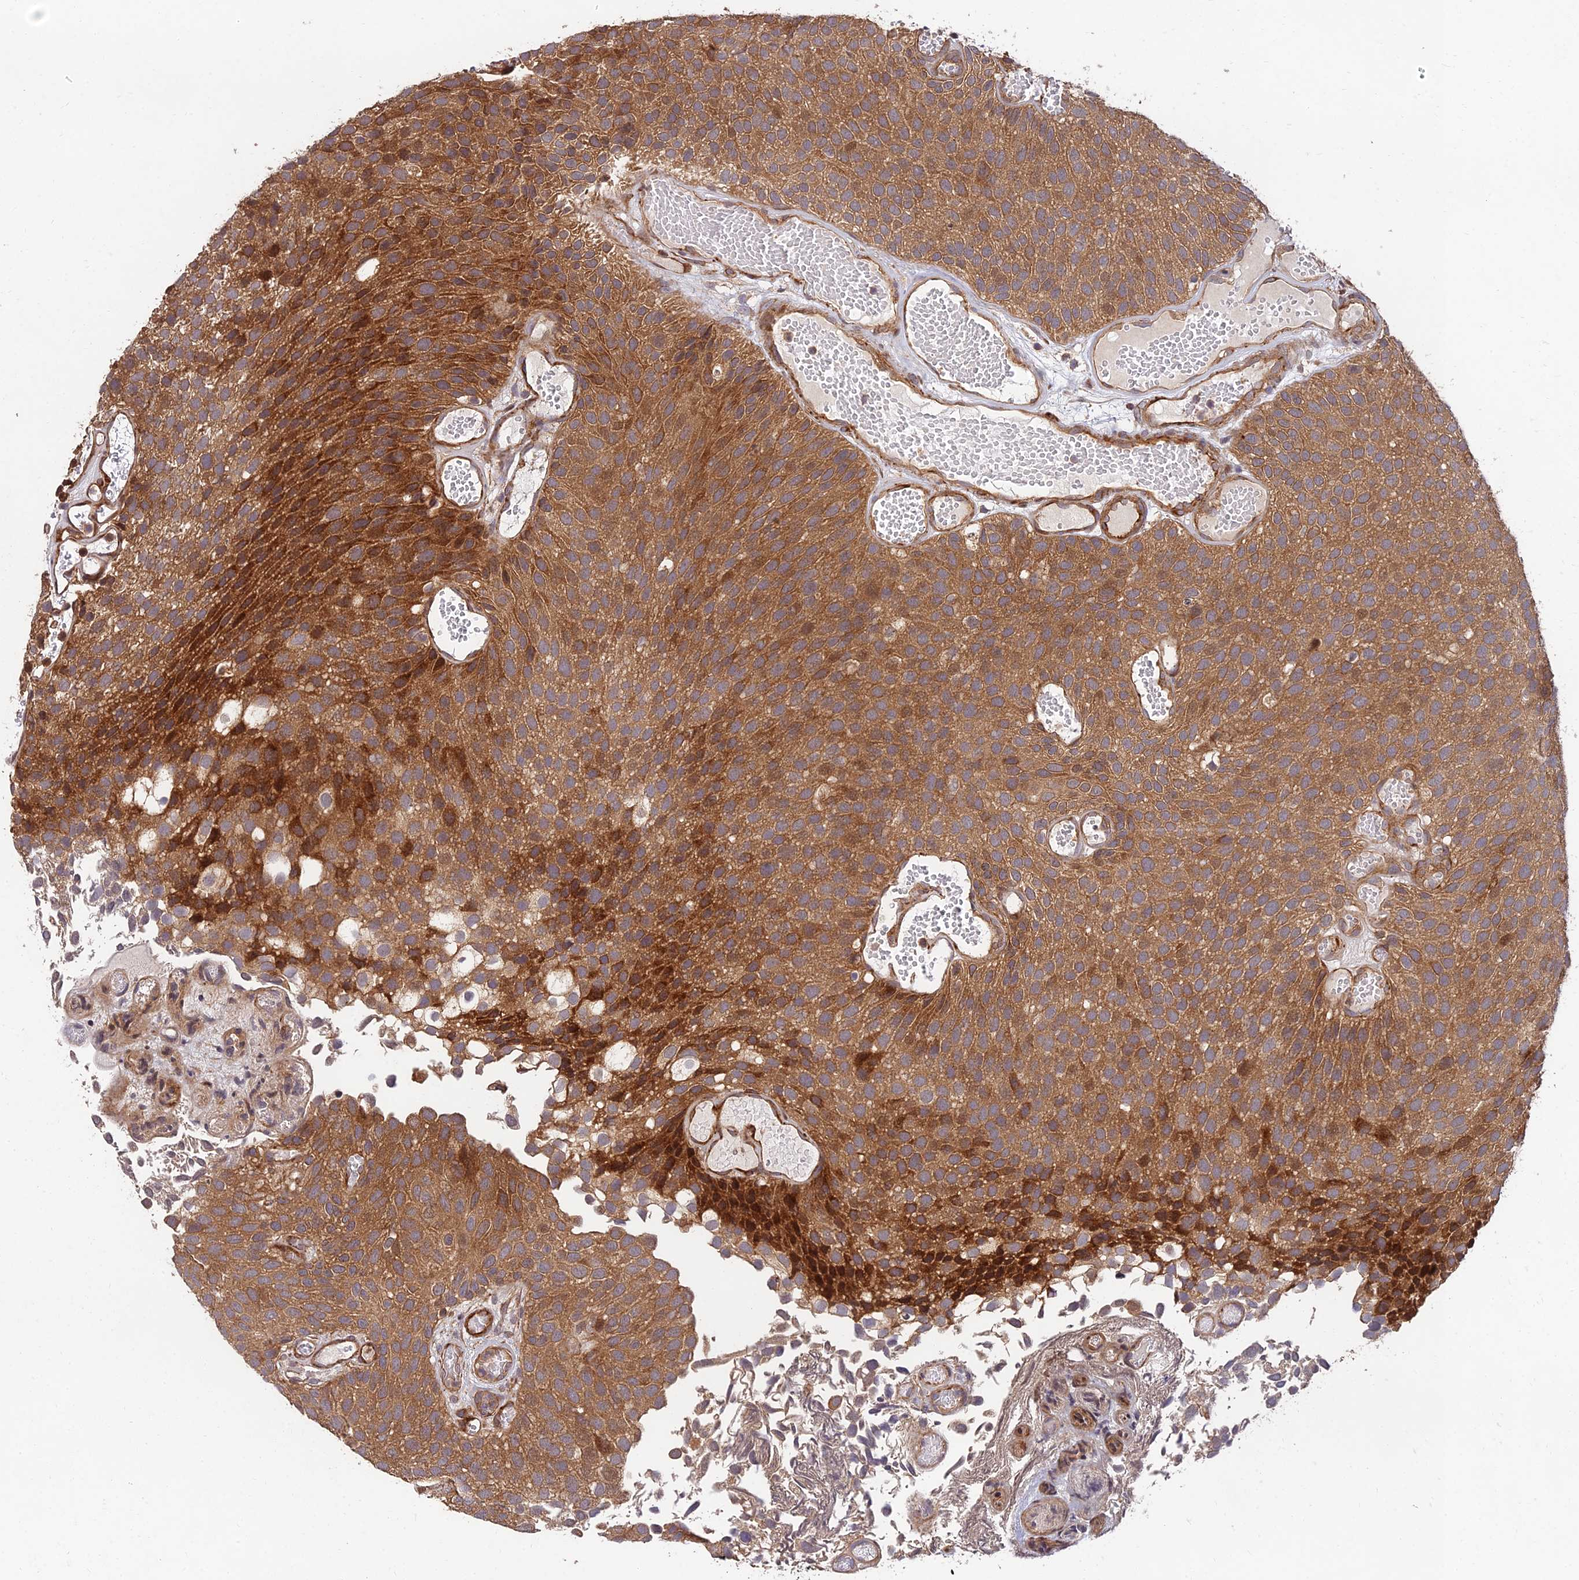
{"staining": {"intensity": "strong", "quantity": ">75%", "location": "cytoplasmic/membranous"}, "tissue": "urothelial cancer", "cell_type": "Tumor cells", "image_type": "cancer", "snomed": [{"axis": "morphology", "description": "Urothelial carcinoma, Low grade"}, {"axis": "topography", "description": "Urinary bladder"}], "caption": "Low-grade urothelial carcinoma tissue displays strong cytoplasmic/membranous staining in approximately >75% of tumor cells", "gene": "MKKS", "patient": {"sex": "male", "age": 89}}